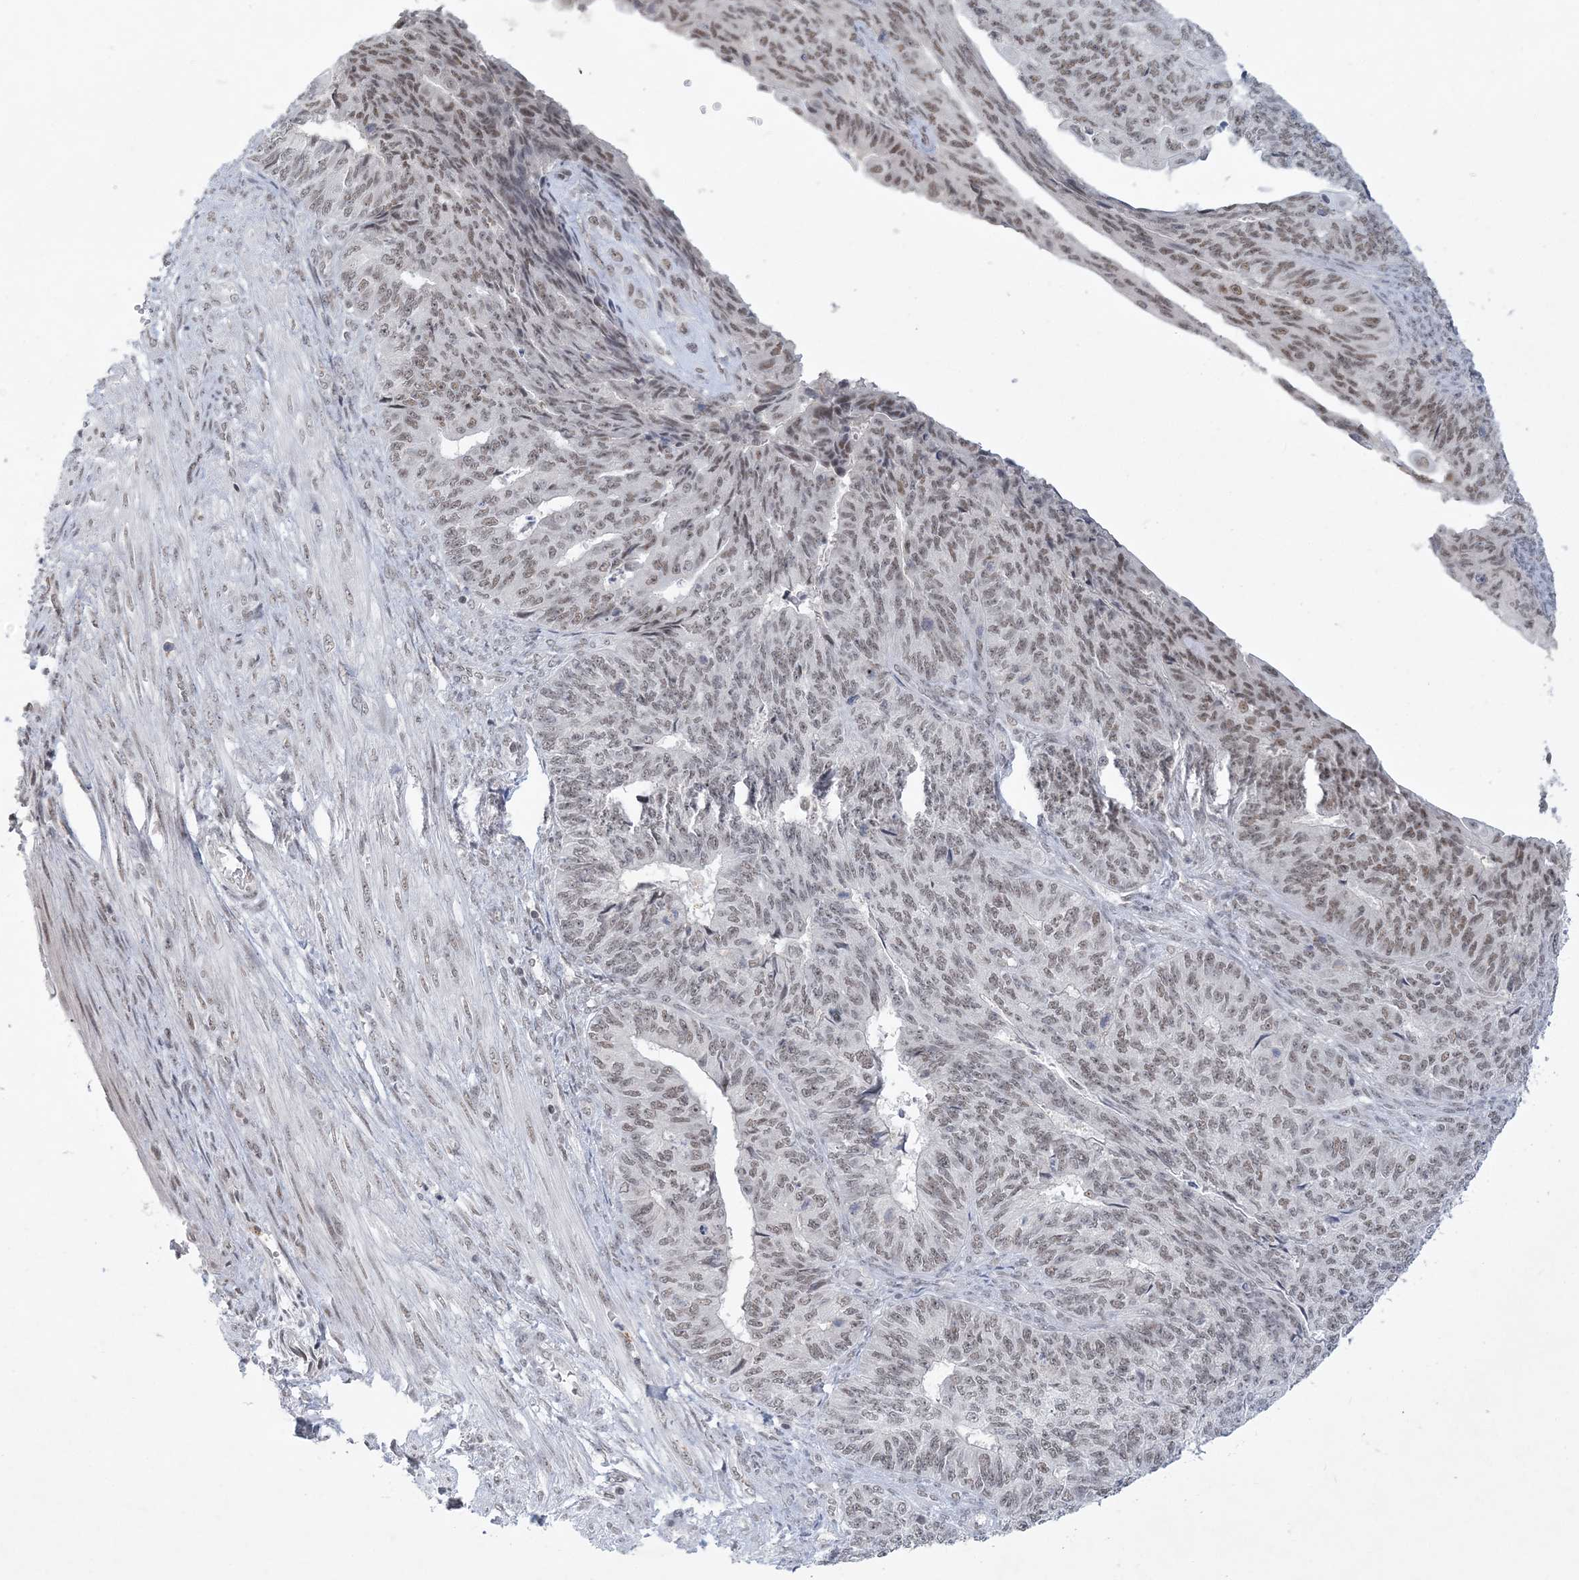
{"staining": {"intensity": "moderate", "quantity": "25%-75%", "location": "nuclear"}, "tissue": "endometrial cancer", "cell_type": "Tumor cells", "image_type": "cancer", "snomed": [{"axis": "morphology", "description": "Adenocarcinoma, NOS"}, {"axis": "topography", "description": "Endometrium"}], "caption": "Endometrial cancer stained for a protein (brown) displays moderate nuclear positive staining in approximately 25%-75% of tumor cells.", "gene": "KMT2D", "patient": {"sex": "female", "age": 32}}